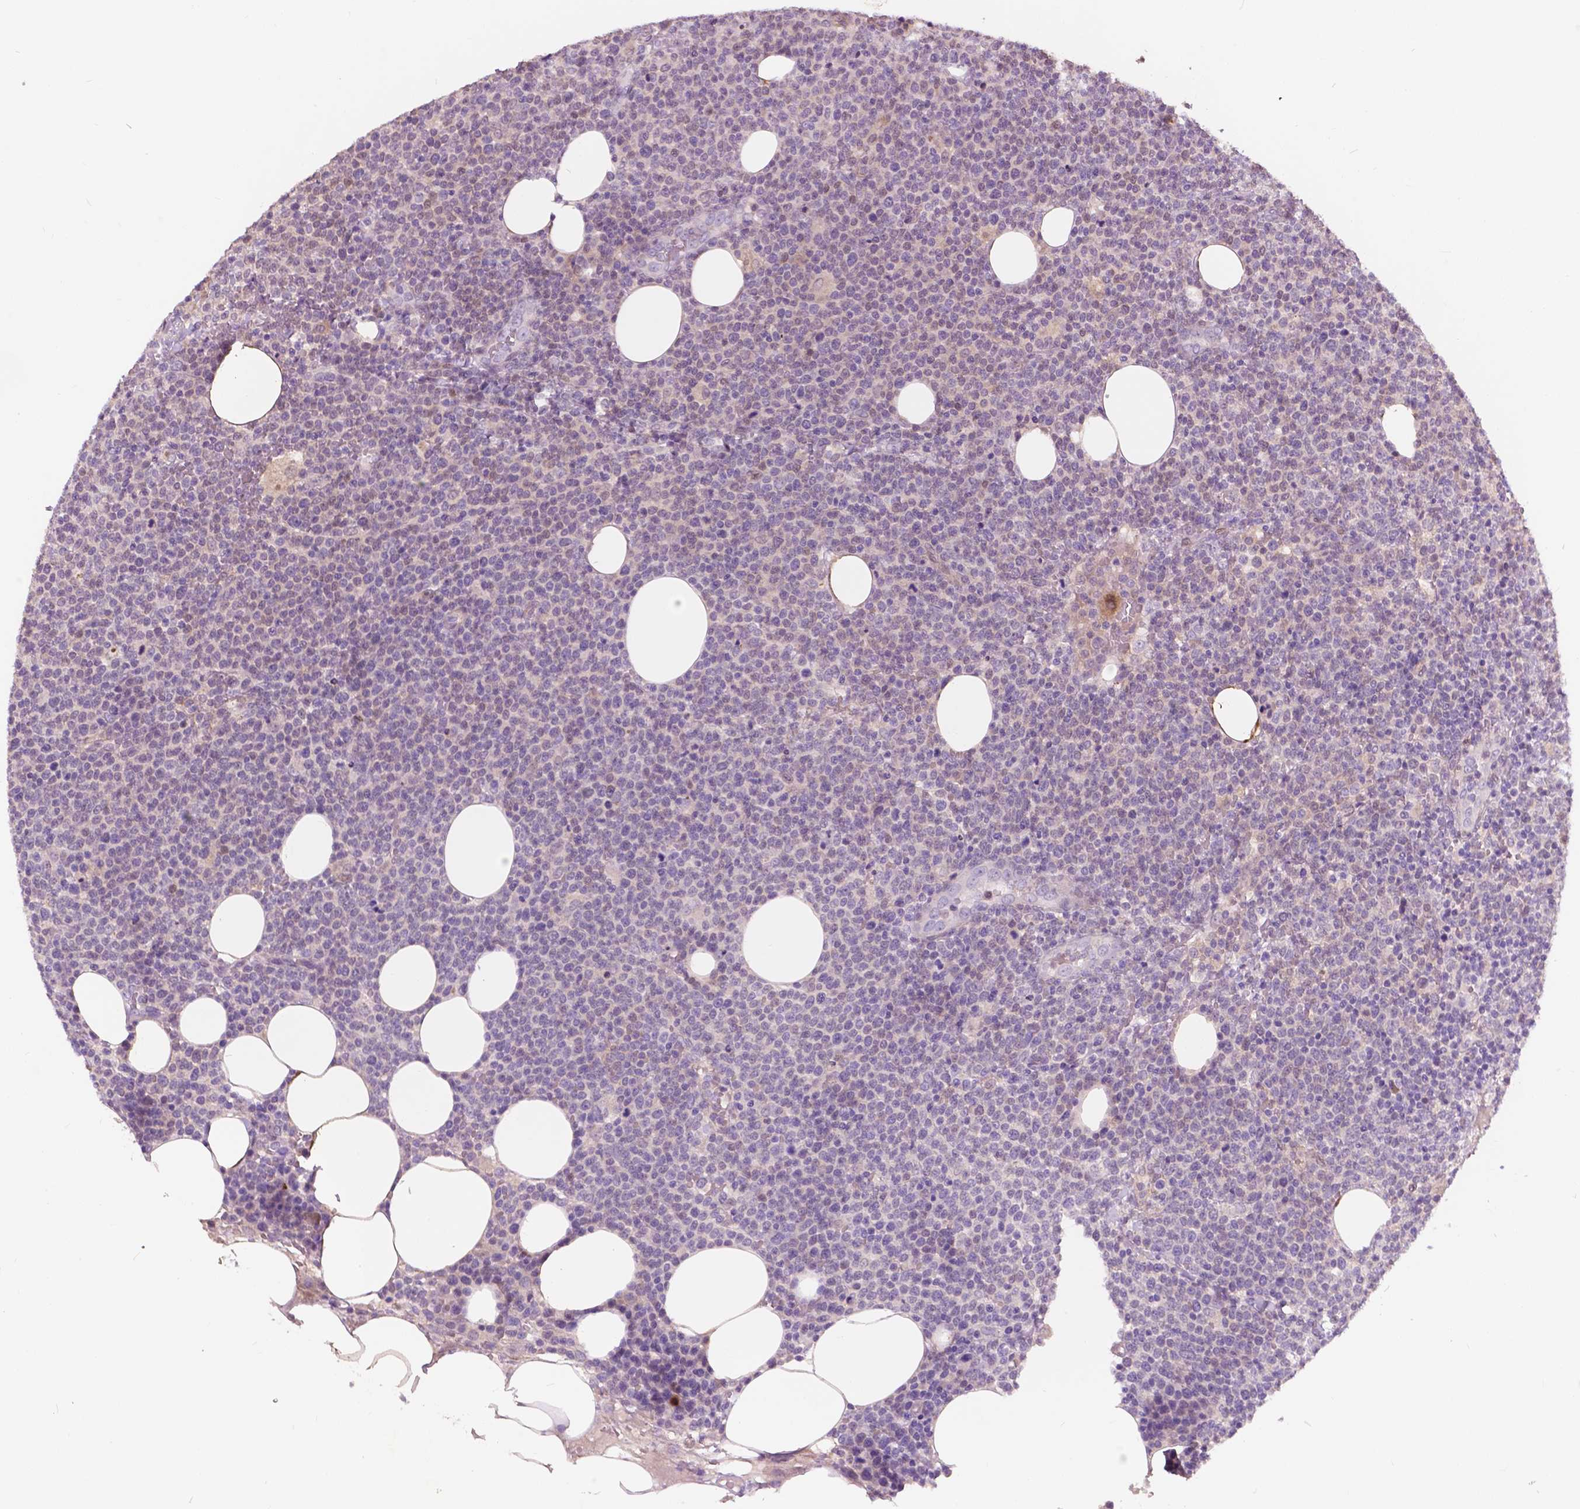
{"staining": {"intensity": "negative", "quantity": "none", "location": "none"}, "tissue": "lymphoma", "cell_type": "Tumor cells", "image_type": "cancer", "snomed": [{"axis": "morphology", "description": "Malignant lymphoma, non-Hodgkin's type, High grade"}, {"axis": "topography", "description": "Lymph node"}], "caption": "This is an immunohistochemistry (IHC) photomicrograph of human lymphoma. There is no staining in tumor cells.", "gene": "GPR37", "patient": {"sex": "male", "age": 61}}